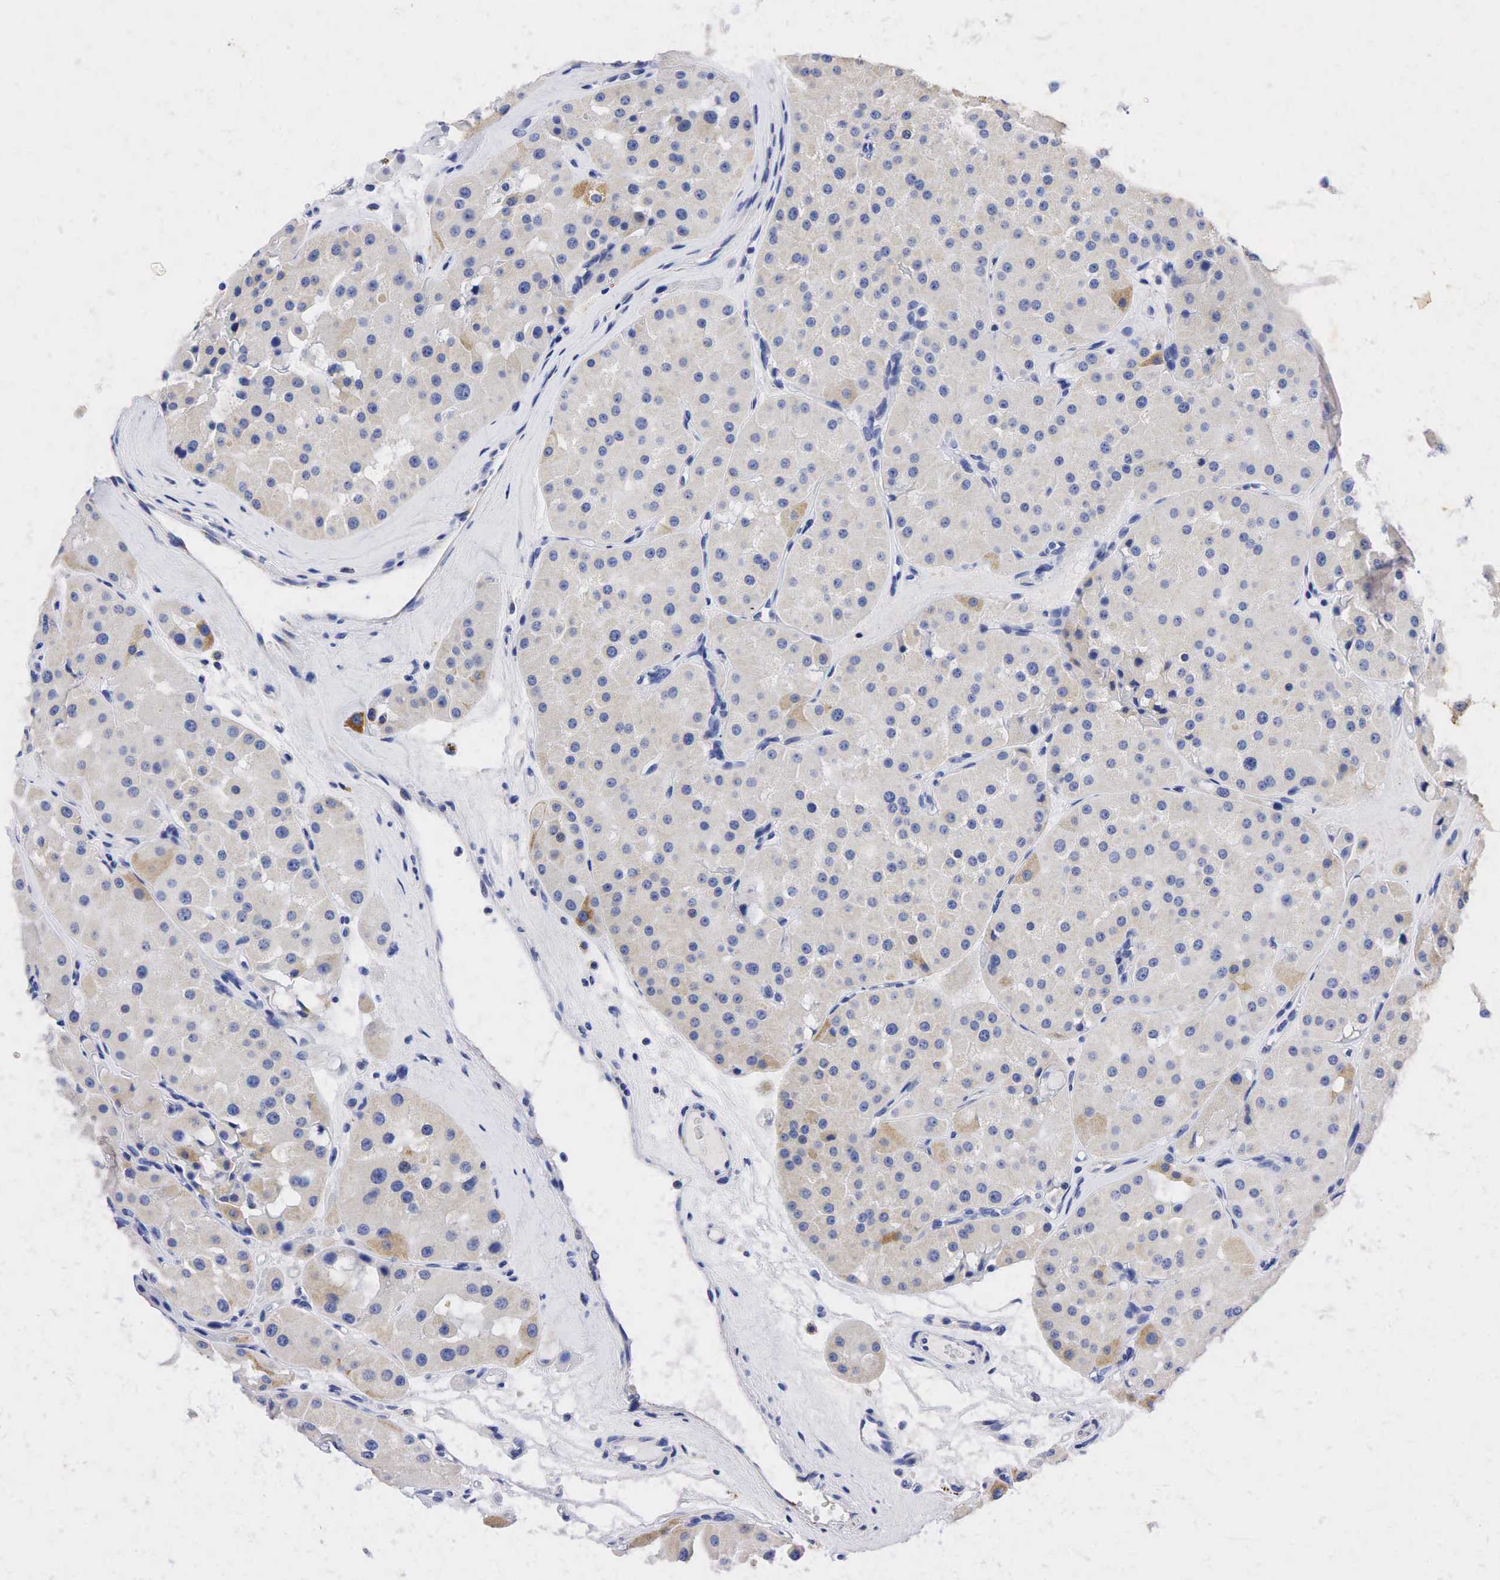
{"staining": {"intensity": "weak", "quantity": "25%-75%", "location": "cytoplasmic/membranous"}, "tissue": "renal cancer", "cell_type": "Tumor cells", "image_type": "cancer", "snomed": [{"axis": "morphology", "description": "Adenocarcinoma, uncertain malignant potential"}, {"axis": "topography", "description": "Kidney"}], "caption": "Approximately 25%-75% of tumor cells in renal cancer (adenocarcinoma,  uncertain malignant potential) reveal weak cytoplasmic/membranous protein staining as visualized by brown immunohistochemical staining.", "gene": "SYP", "patient": {"sex": "male", "age": 63}}